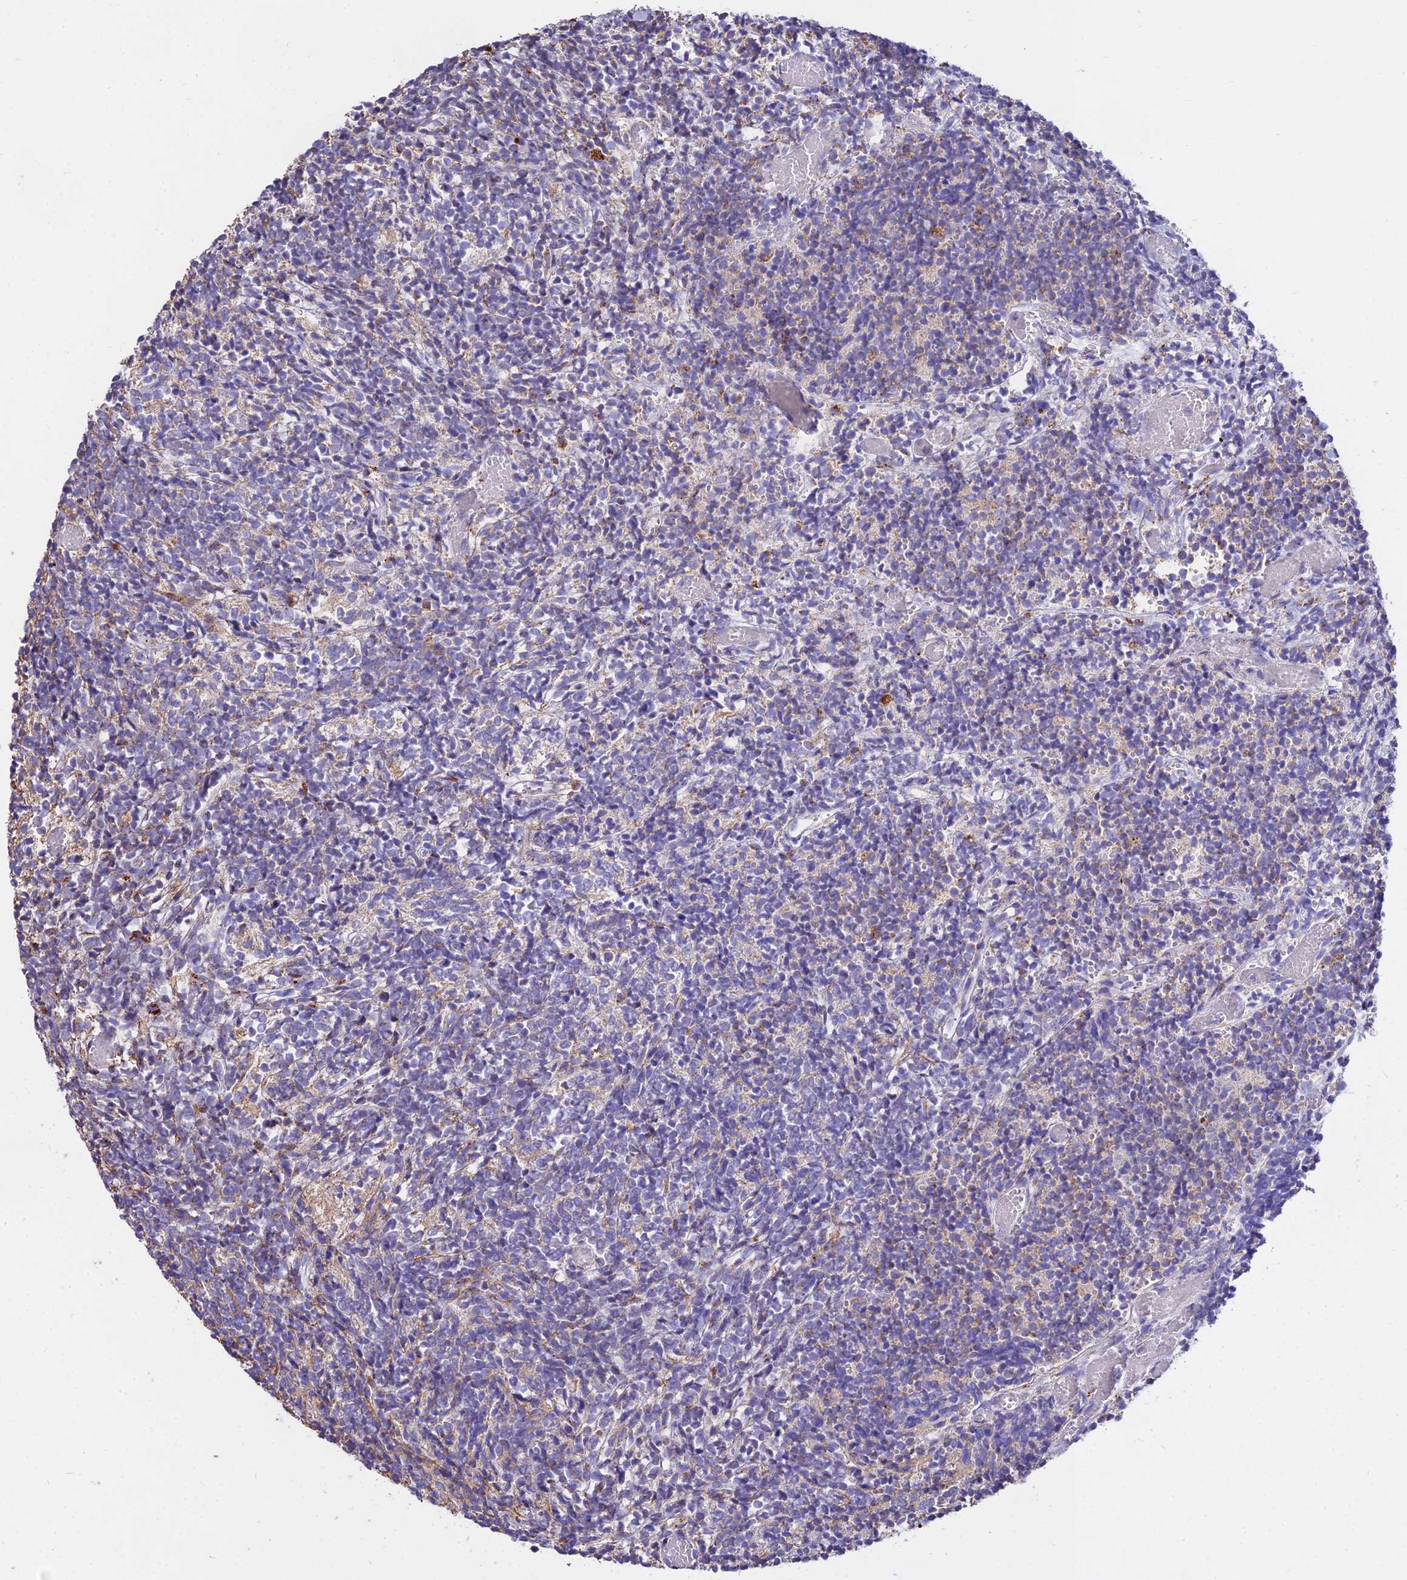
{"staining": {"intensity": "negative", "quantity": "none", "location": "none"}, "tissue": "glioma", "cell_type": "Tumor cells", "image_type": "cancer", "snomed": [{"axis": "morphology", "description": "Glioma, malignant, Low grade"}, {"axis": "topography", "description": "Brain"}], "caption": "Protein analysis of low-grade glioma (malignant) displays no significant expression in tumor cells.", "gene": "PNLIPRP3", "patient": {"sex": "female", "age": 1}}